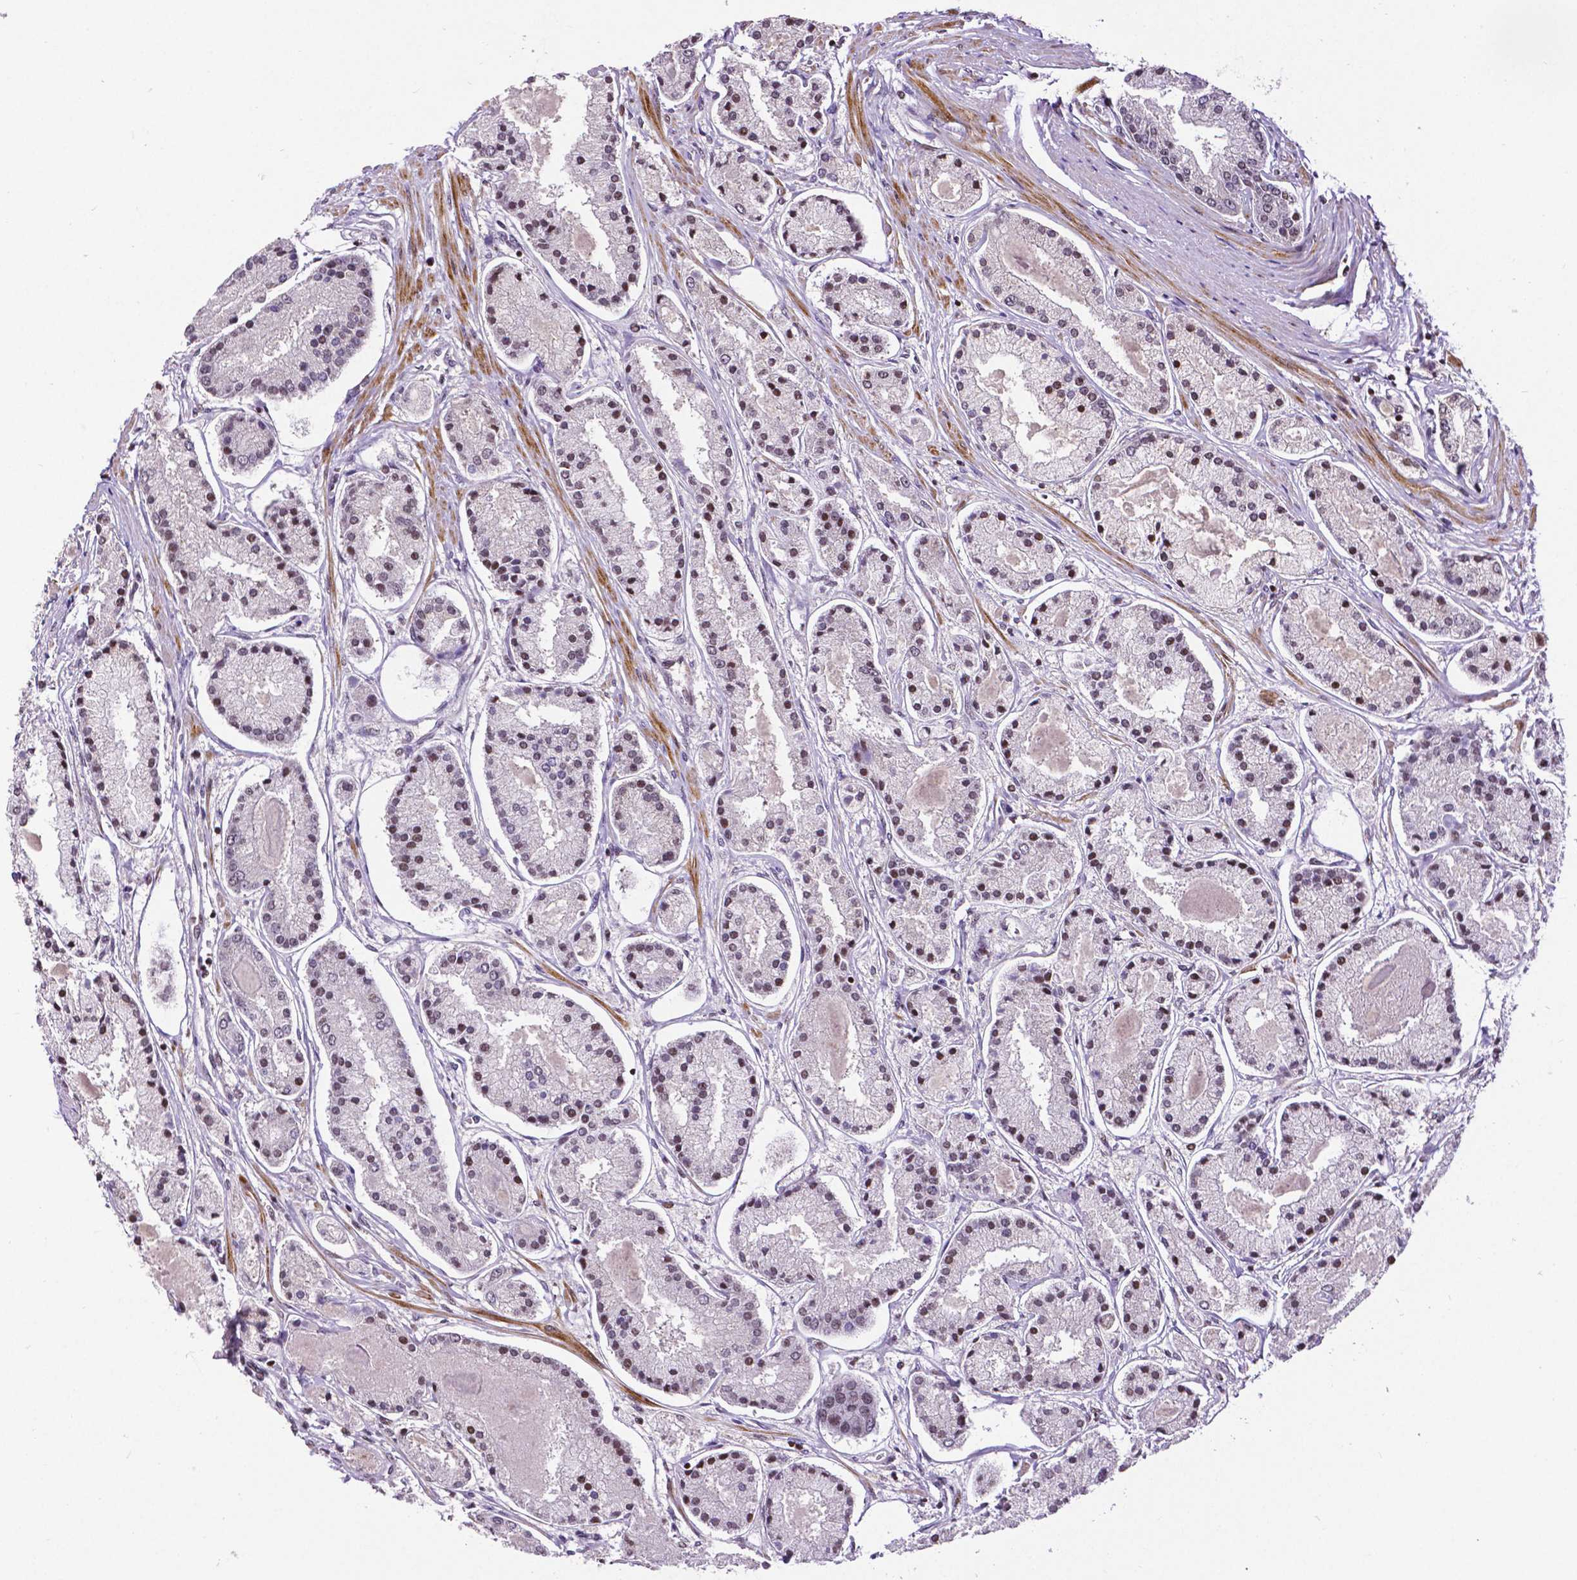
{"staining": {"intensity": "weak", "quantity": "25%-75%", "location": "nuclear"}, "tissue": "prostate cancer", "cell_type": "Tumor cells", "image_type": "cancer", "snomed": [{"axis": "morphology", "description": "Adenocarcinoma, High grade"}, {"axis": "topography", "description": "Prostate"}], "caption": "This is a photomicrograph of immunohistochemistry (IHC) staining of prostate cancer (high-grade adenocarcinoma), which shows weak staining in the nuclear of tumor cells.", "gene": "CTCF", "patient": {"sex": "male", "age": 67}}